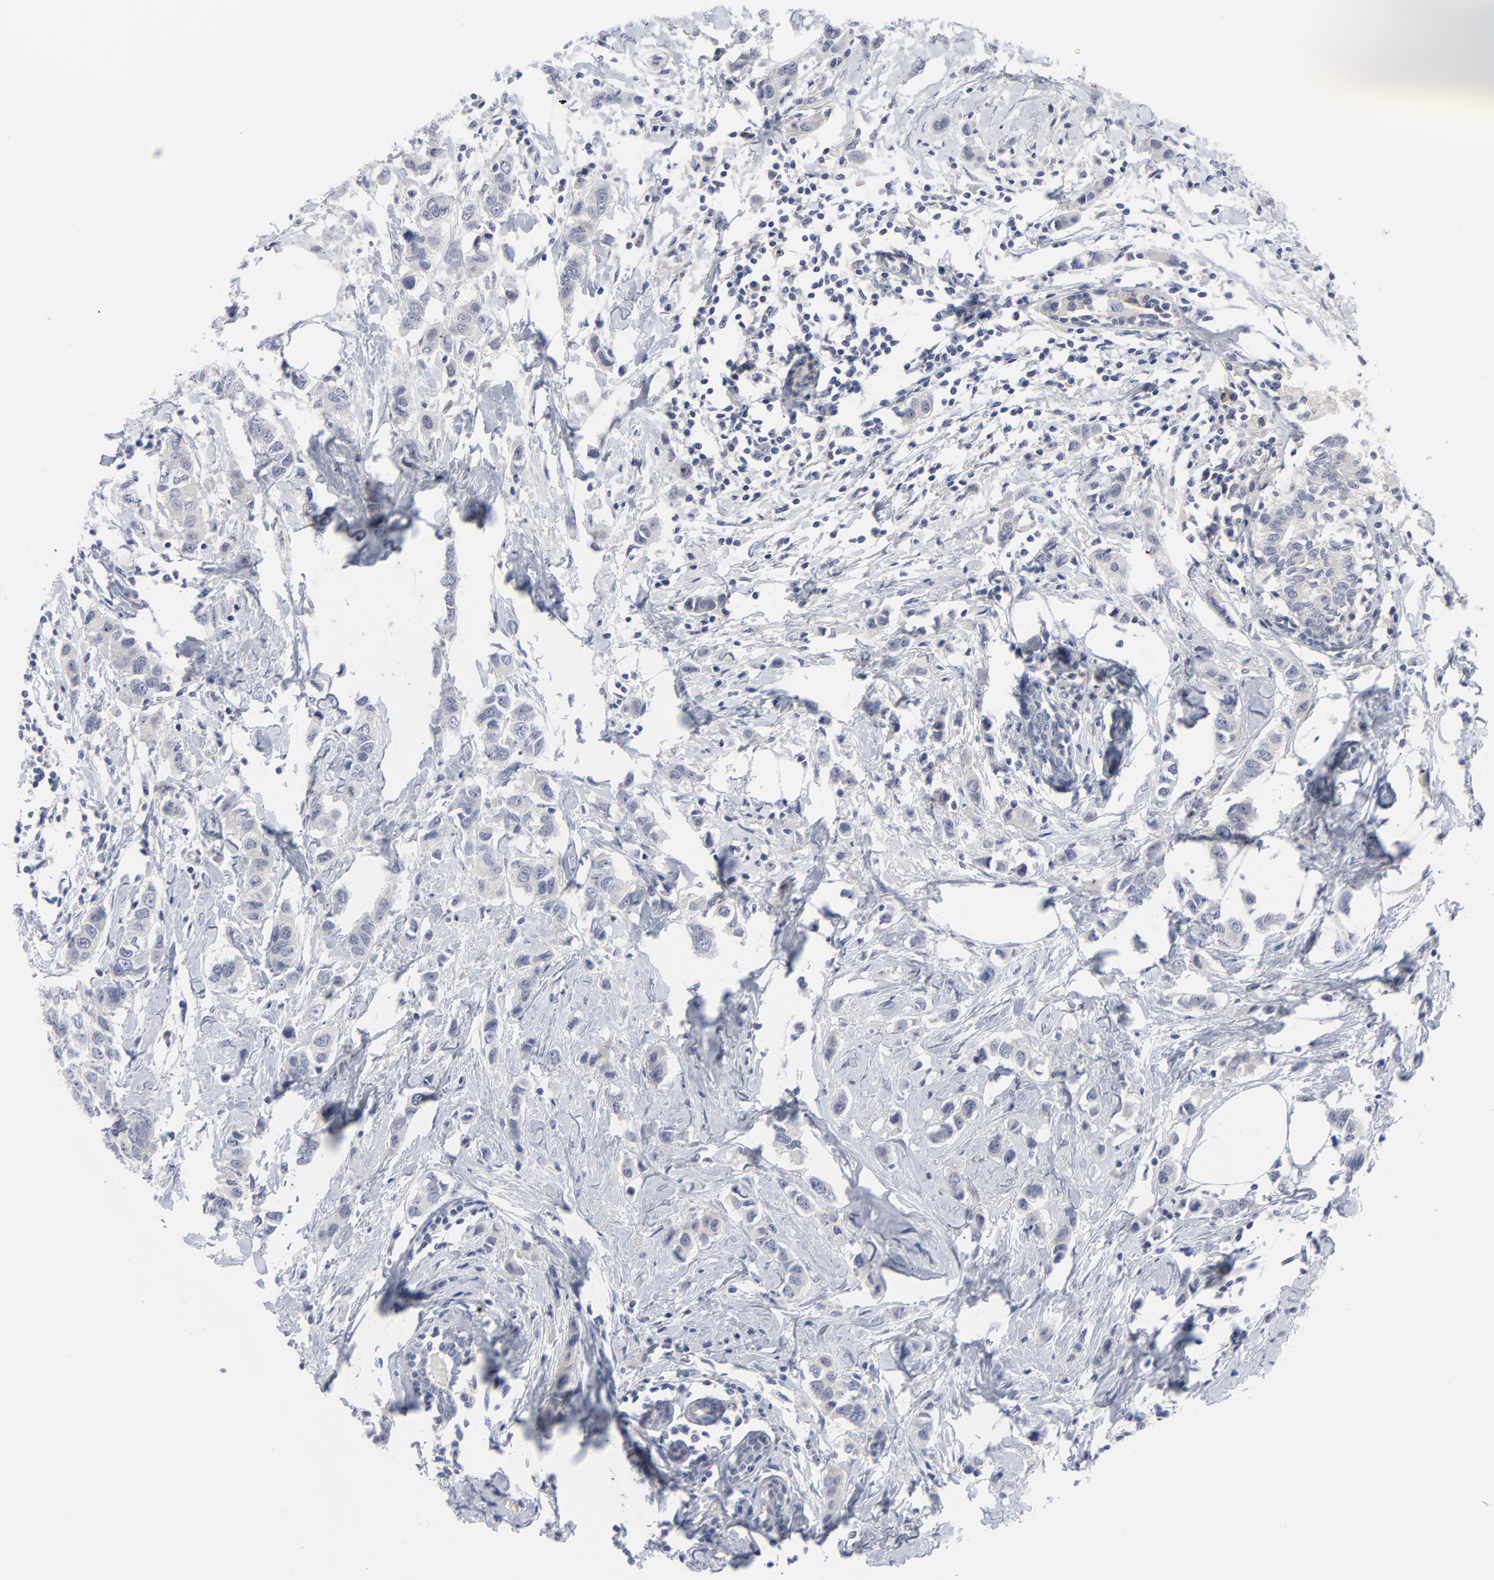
{"staining": {"intensity": "negative", "quantity": "none", "location": "none"}, "tissue": "breast cancer", "cell_type": "Tumor cells", "image_type": "cancer", "snomed": [{"axis": "morphology", "description": "Normal tissue, NOS"}, {"axis": "morphology", "description": "Duct carcinoma"}, {"axis": "topography", "description": "Breast"}], "caption": "The image displays no significant expression in tumor cells of breast invasive ductal carcinoma.", "gene": "CLEC4G", "patient": {"sex": "female", "age": 50}}